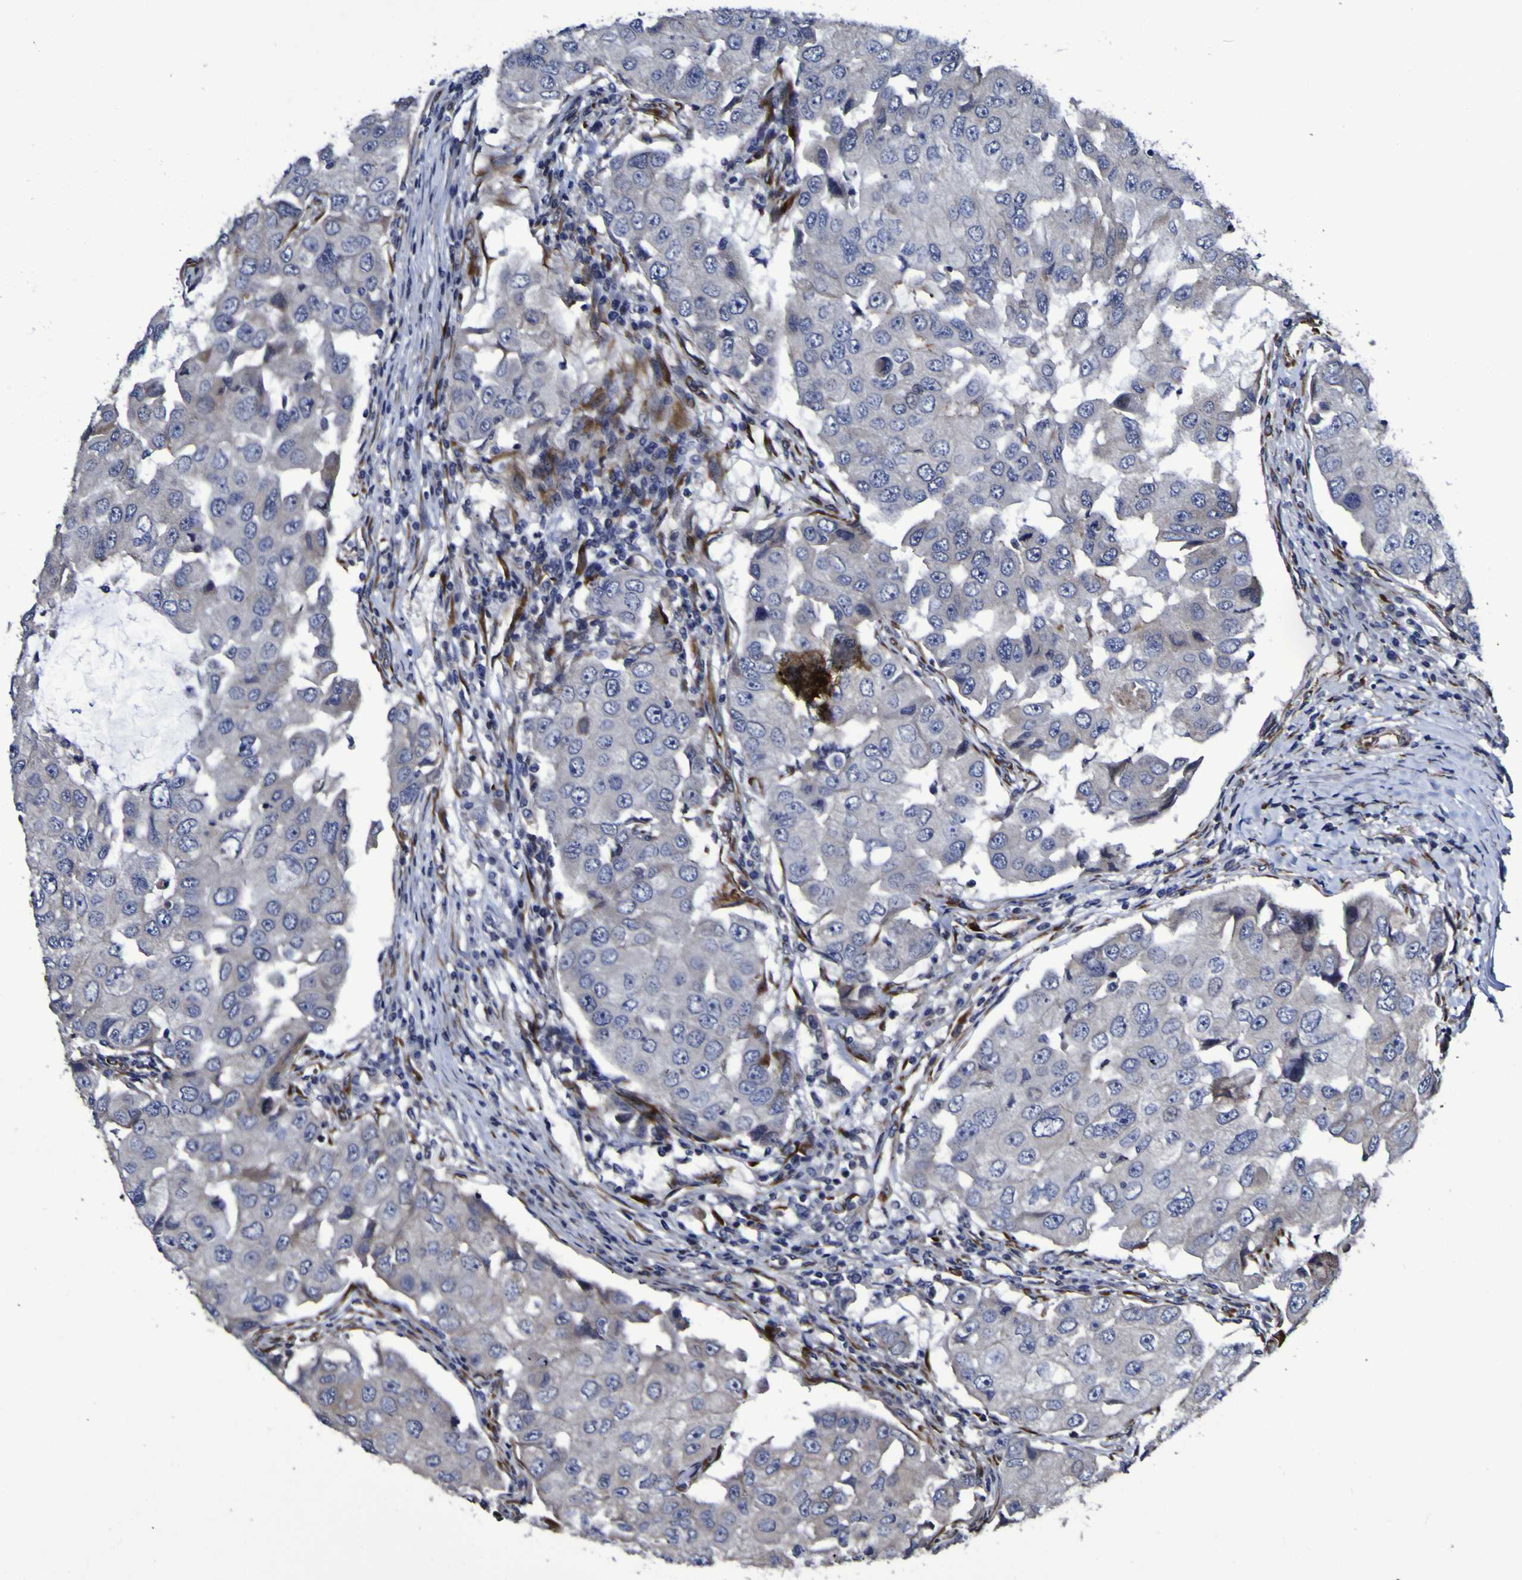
{"staining": {"intensity": "negative", "quantity": "none", "location": "none"}, "tissue": "breast cancer", "cell_type": "Tumor cells", "image_type": "cancer", "snomed": [{"axis": "morphology", "description": "Duct carcinoma"}, {"axis": "topography", "description": "Breast"}], "caption": "High magnification brightfield microscopy of breast cancer stained with DAB (brown) and counterstained with hematoxylin (blue): tumor cells show no significant positivity. (DAB IHC visualized using brightfield microscopy, high magnification).", "gene": "P3H1", "patient": {"sex": "female", "age": 27}}